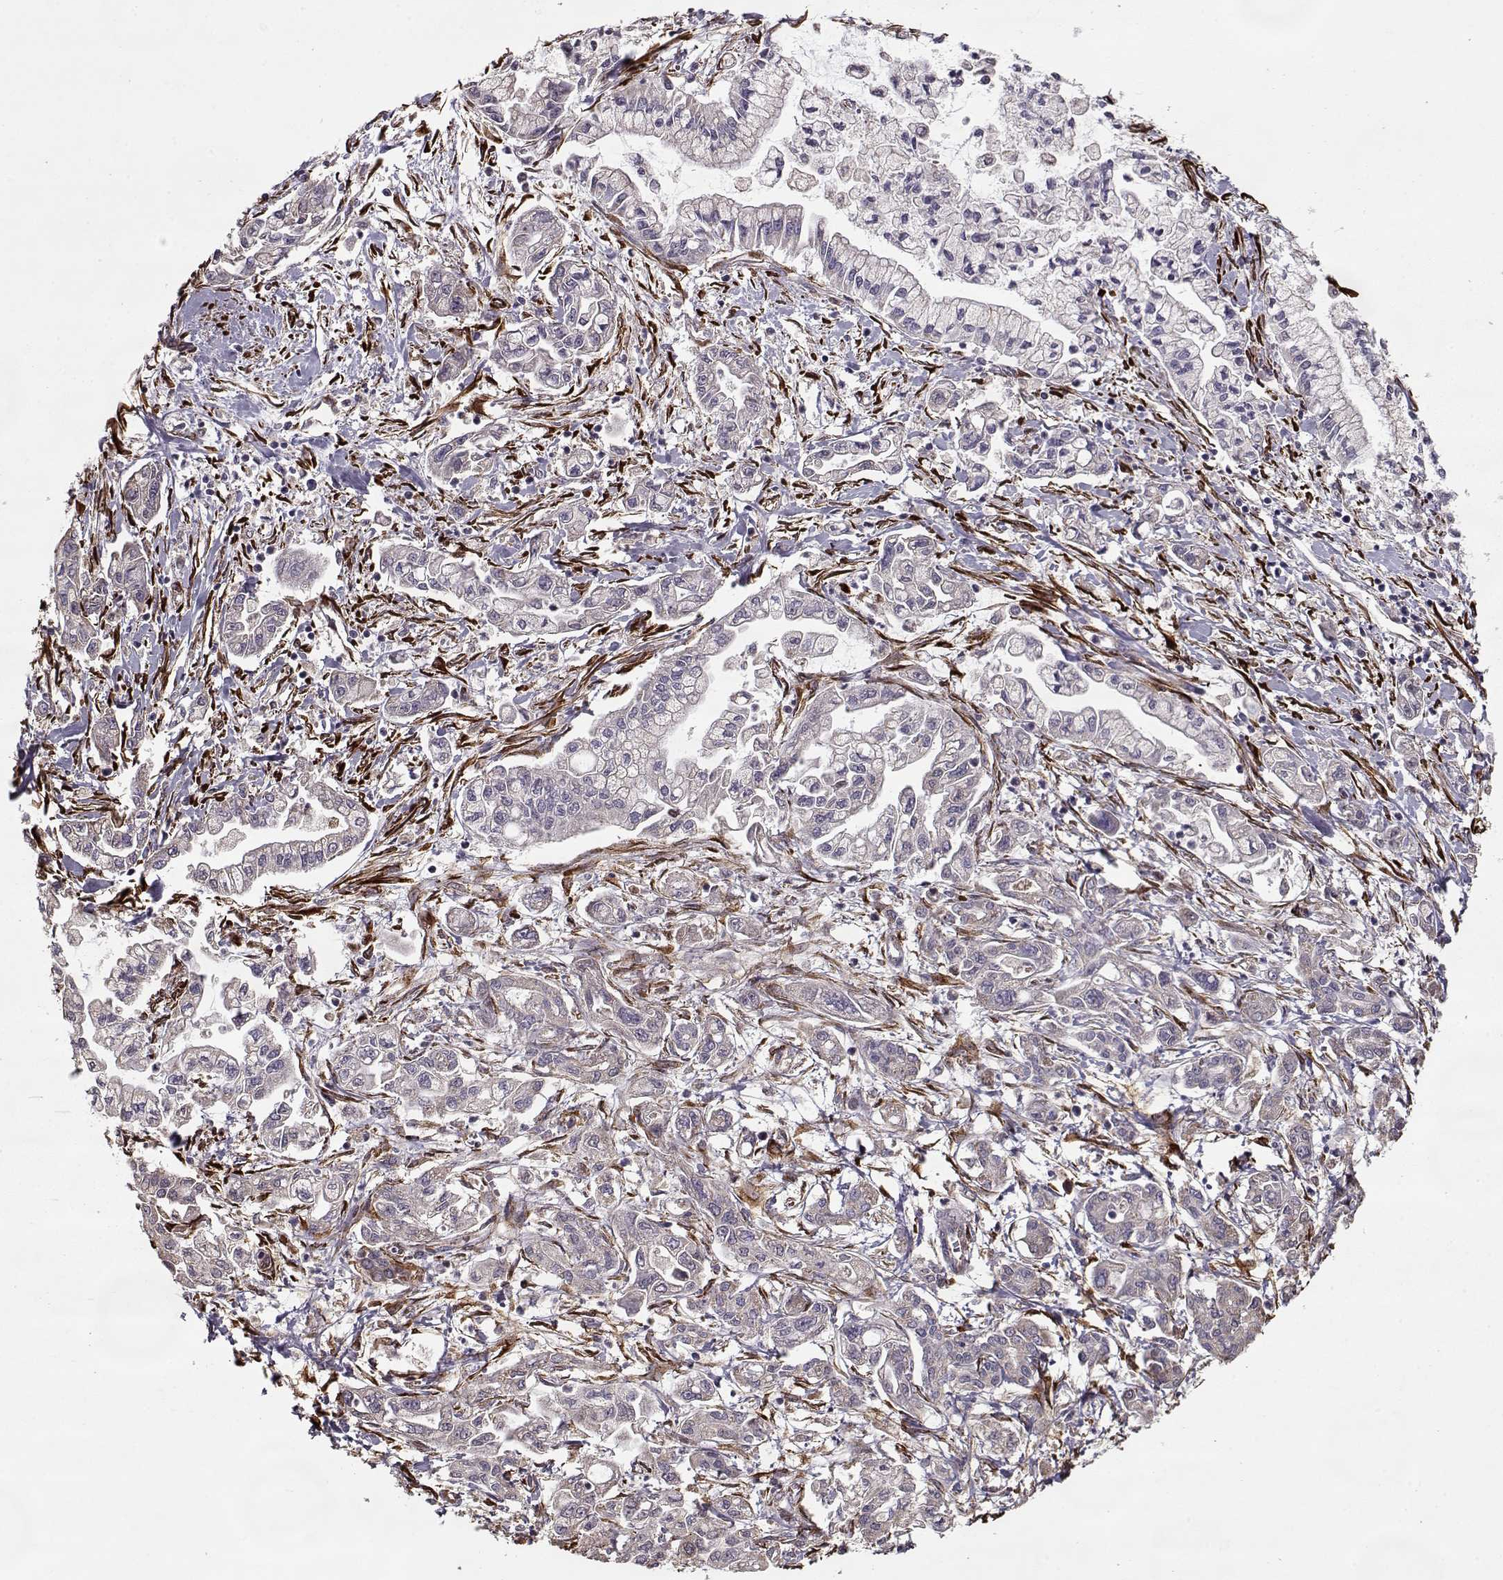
{"staining": {"intensity": "weak", "quantity": "<25%", "location": "cytoplasmic/membranous"}, "tissue": "pancreatic cancer", "cell_type": "Tumor cells", "image_type": "cancer", "snomed": [{"axis": "morphology", "description": "Adenocarcinoma, NOS"}, {"axis": "topography", "description": "Pancreas"}], "caption": "IHC micrograph of adenocarcinoma (pancreatic) stained for a protein (brown), which exhibits no staining in tumor cells.", "gene": "IMMP1L", "patient": {"sex": "male", "age": 54}}